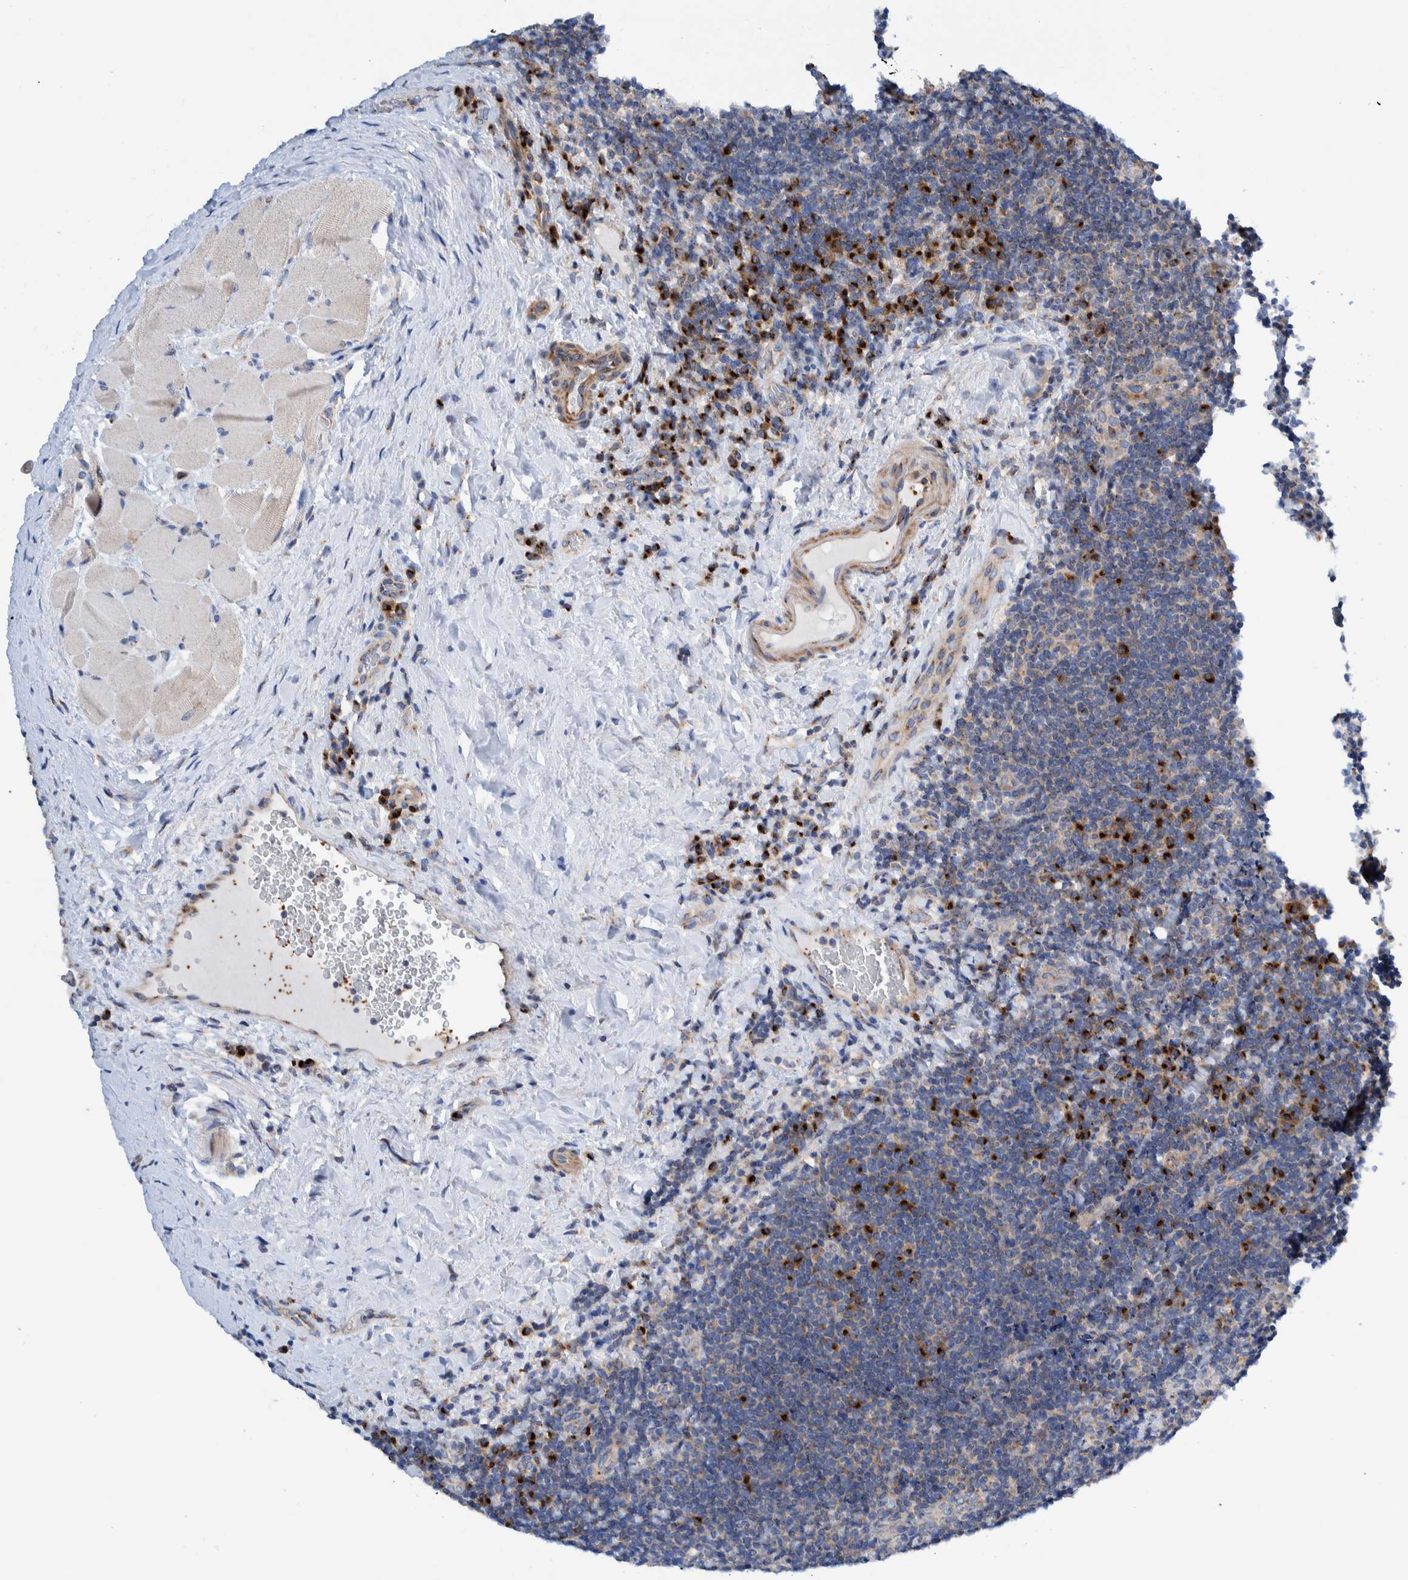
{"staining": {"intensity": "weak", "quantity": "25%-75%", "location": "cytoplasmic/membranous"}, "tissue": "lymphoma", "cell_type": "Tumor cells", "image_type": "cancer", "snomed": [{"axis": "morphology", "description": "Malignant lymphoma, non-Hodgkin's type, High grade"}, {"axis": "topography", "description": "Tonsil"}], "caption": "A brown stain labels weak cytoplasmic/membranous positivity of a protein in lymphoma tumor cells. The staining is performed using DAB brown chromogen to label protein expression. The nuclei are counter-stained blue using hematoxylin.", "gene": "TRIM58", "patient": {"sex": "female", "age": 36}}